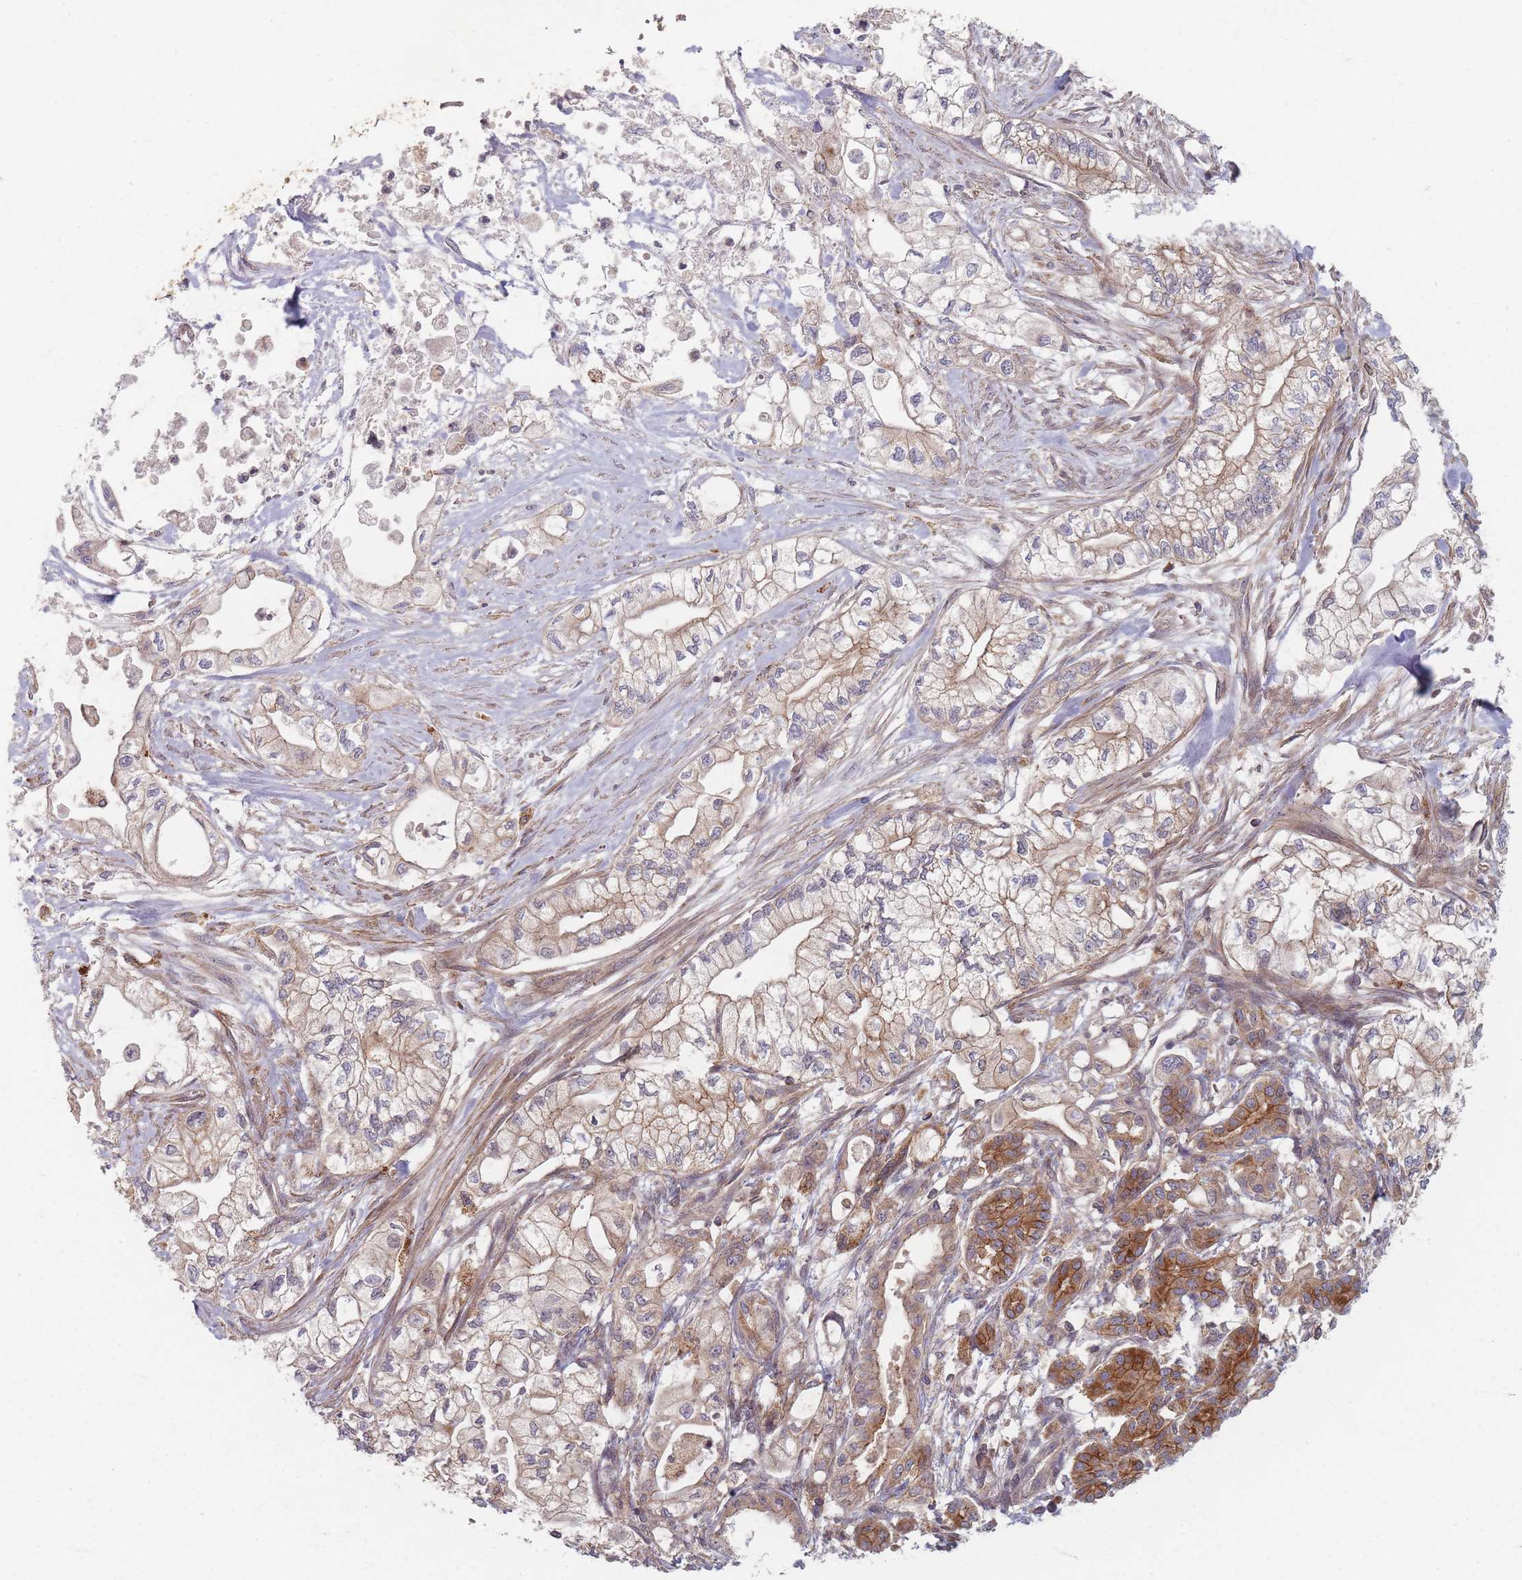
{"staining": {"intensity": "weak", "quantity": ">75%", "location": "cytoplasmic/membranous"}, "tissue": "pancreatic cancer", "cell_type": "Tumor cells", "image_type": "cancer", "snomed": [{"axis": "morphology", "description": "Adenocarcinoma, NOS"}, {"axis": "topography", "description": "Pancreas"}], "caption": "The immunohistochemical stain labels weak cytoplasmic/membranous positivity in tumor cells of pancreatic cancer tissue. (Stains: DAB in brown, nuclei in blue, Microscopy: brightfield microscopy at high magnification).", "gene": "RADX", "patient": {"sex": "male", "age": 79}}